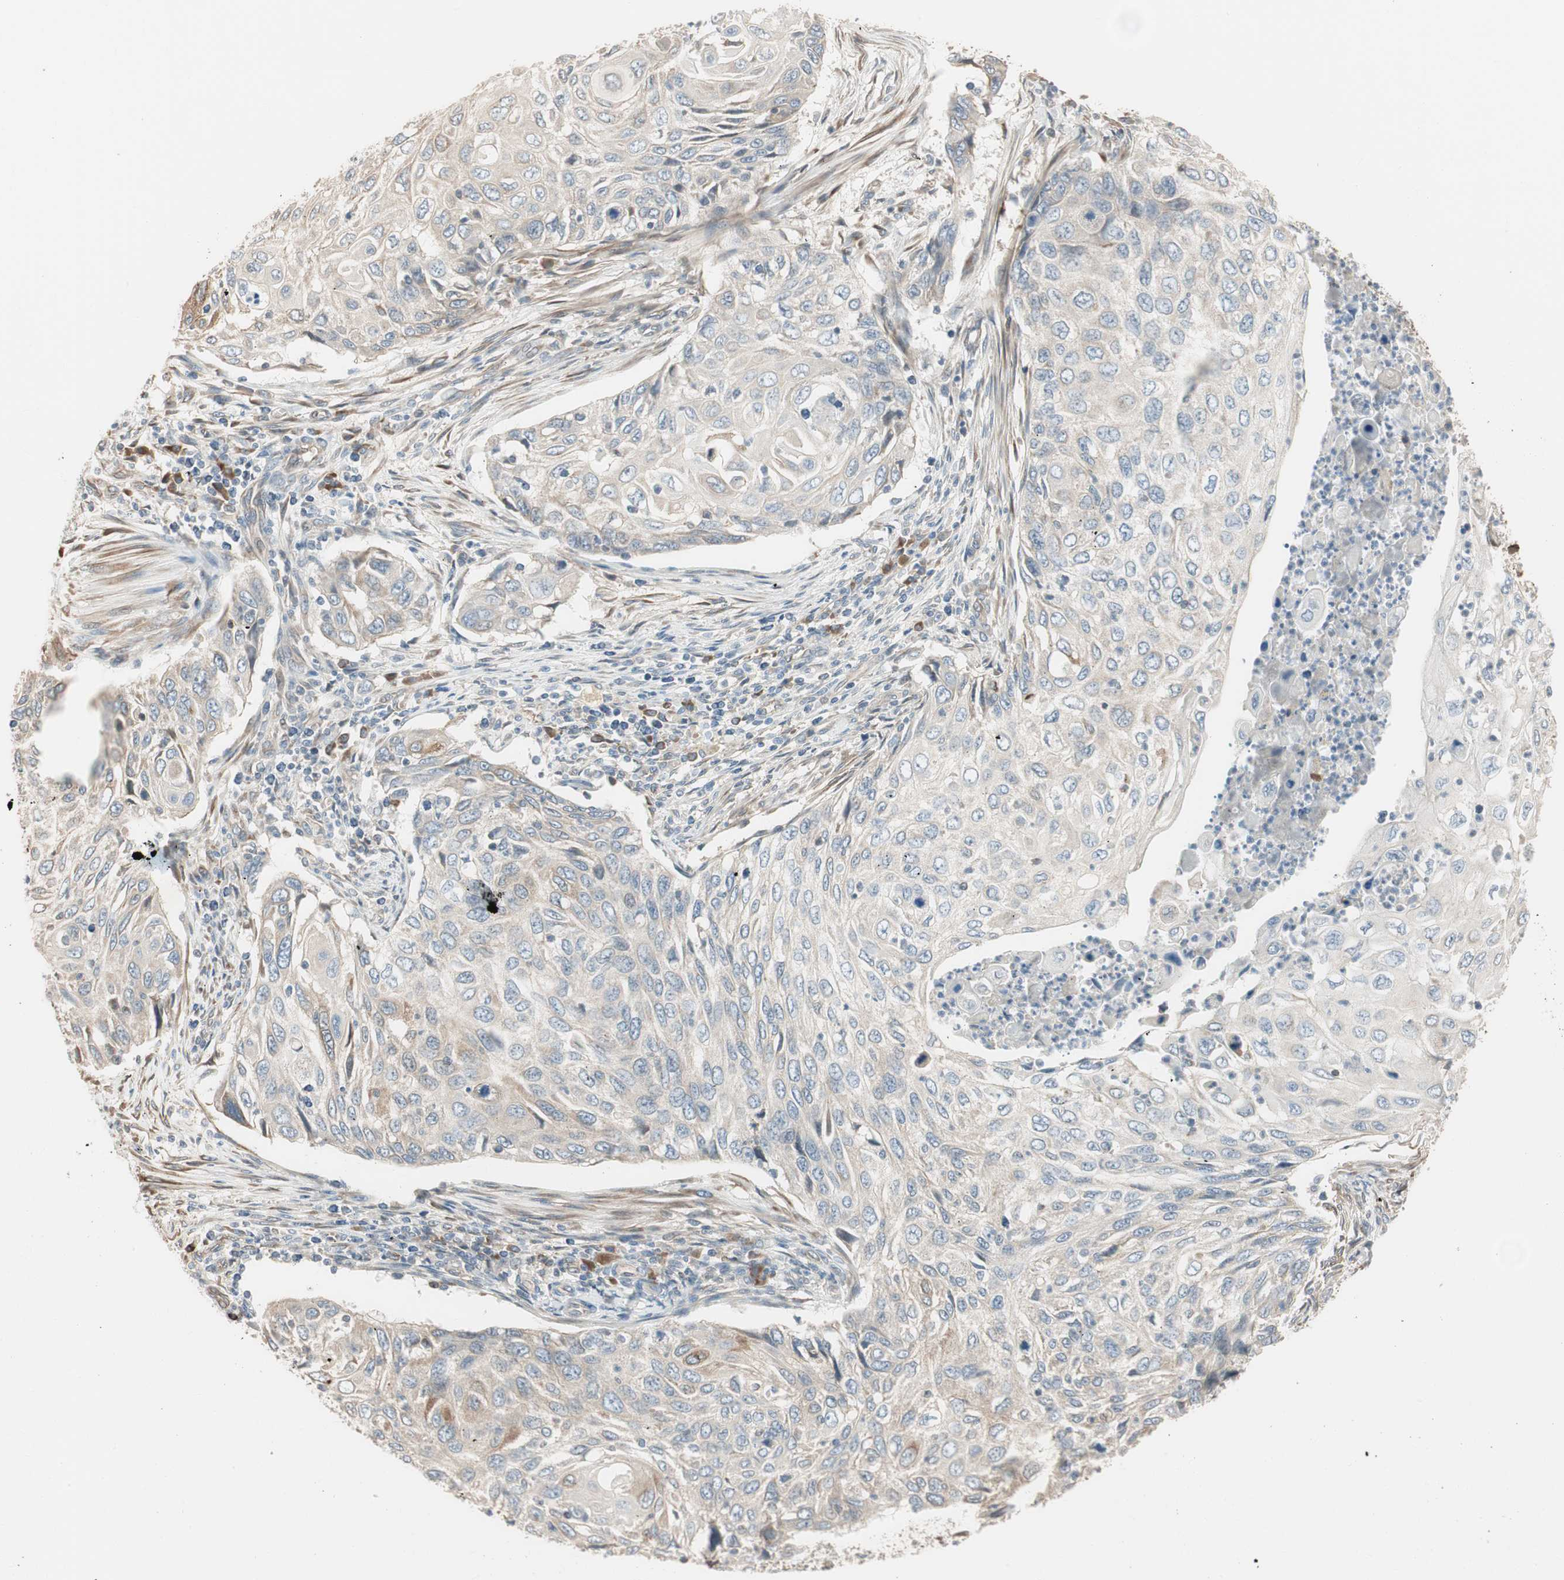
{"staining": {"intensity": "weak", "quantity": ">75%", "location": "cytoplasmic/membranous"}, "tissue": "cervical cancer", "cell_type": "Tumor cells", "image_type": "cancer", "snomed": [{"axis": "morphology", "description": "Squamous cell carcinoma, NOS"}, {"axis": "topography", "description": "Cervix"}], "caption": "Protein analysis of cervical squamous cell carcinoma tissue shows weak cytoplasmic/membranous expression in approximately >75% of tumor cells.", "gene": "NUCB2", "patient": {"sex": "female", "age": 70}}